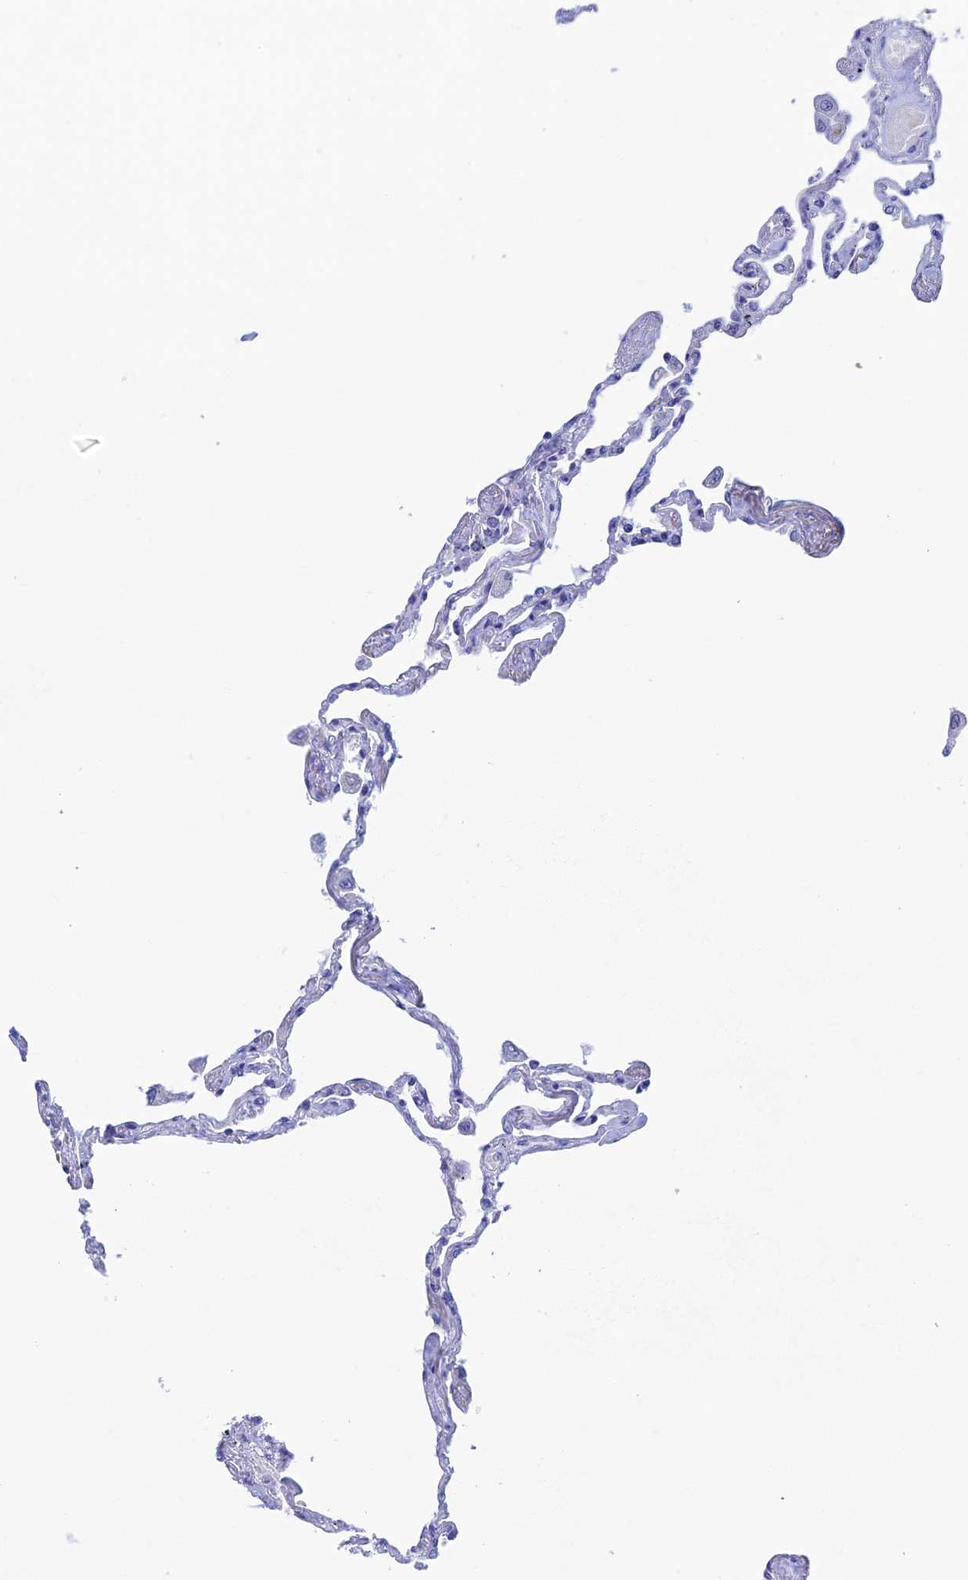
{"staining": {"intensity": "negative", "quantity": "none", "location": "none"}, "tissue": "lung", "cell_type": "Alveolar cells", "image_type": "normal", "snomed": [{"axis": "morphology", "description": "Normal tissue, NOS"}, {"axis": "topography", "description": "Lung"}], "caption": "The IHC photomicrograph has no significant positivity in alveolar cells of lung. (DAB immunohistochemistry (IHC), high magnification).", "gene": "PSMC3IP", "patient": {"sex": "female", "age": 67}}